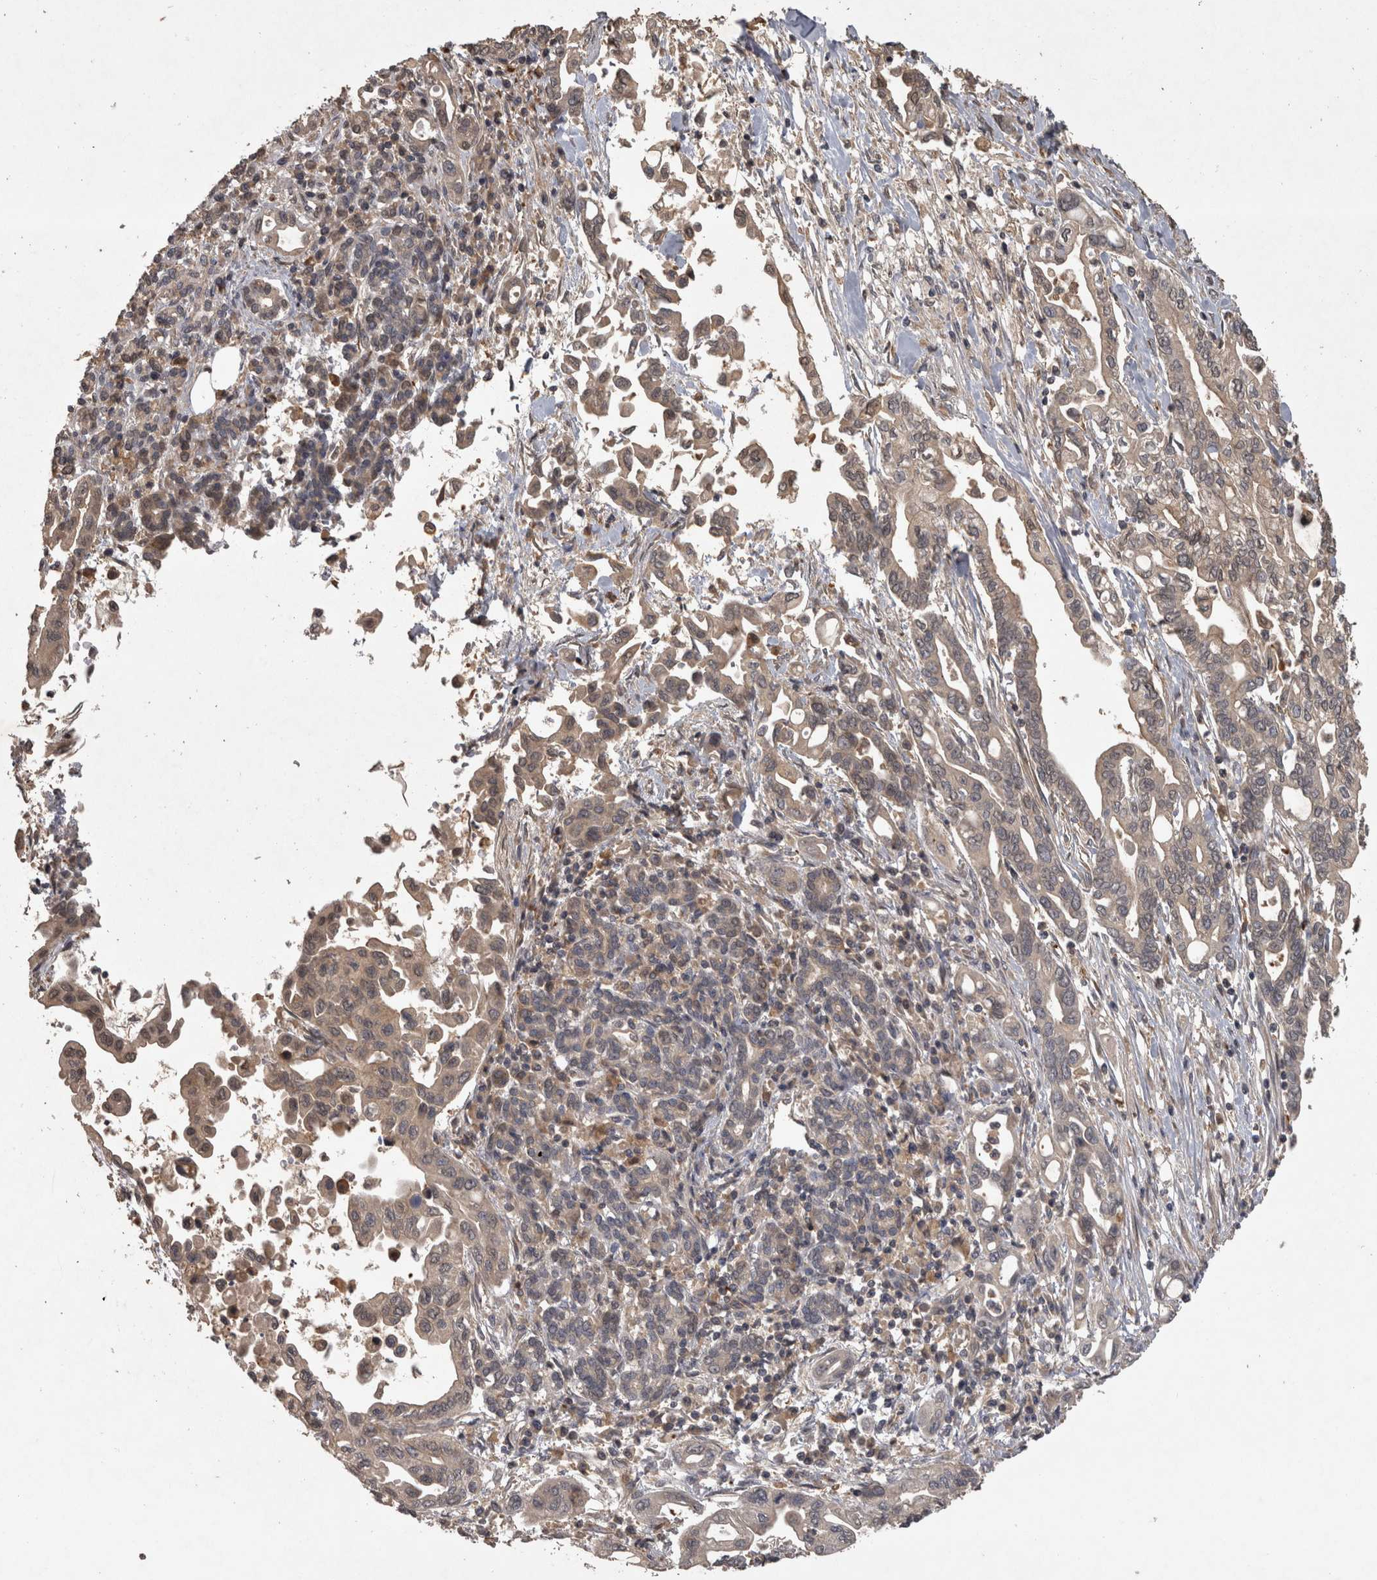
{"staining": {"intensity": "negative", "quantity": "none", "location": "none"}, "tissue": "pancreatic cancer", "cell_type": "Tumor cells", "image_type": "cancer", "snomed": [{"axis": "morphology", "description": "Adenocarcinoma, NOS"}, {"axis": "topography", "description": "Pancreas"}], "caption": "Immunohistochemical staining of adenocarcinoma (pancreatic) exhibits no significant staining in tumor cells.", "gene": "MICU3", "patient": {"sex": "female", "age": 57}}